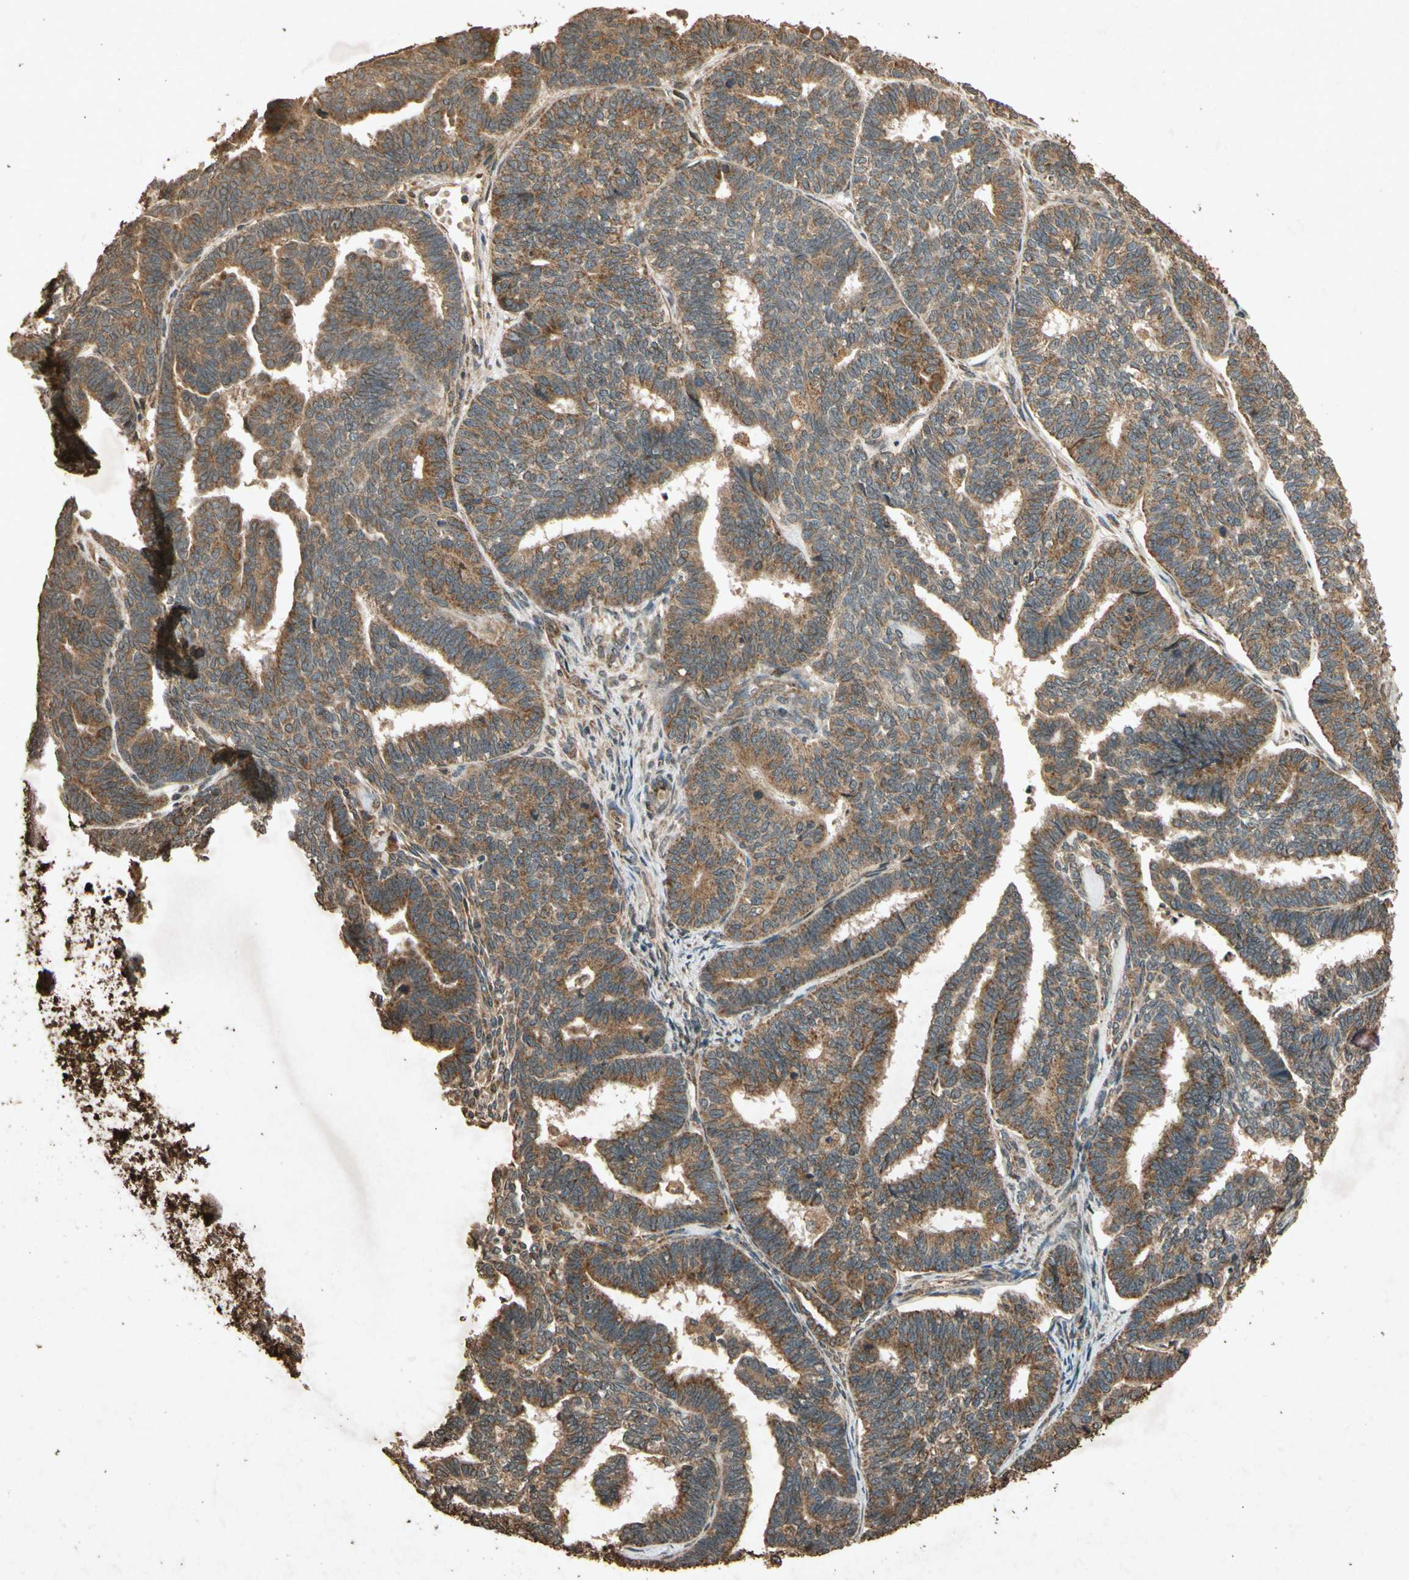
{"staining": {"intensity": "moderate", "quantity": ">75%", "location": "cytoplasmic/membranous"}, "tissue": "endometrial cancer", "cell_type": "Tumor cells", "image_type": "cancer", "snomed": [{"axis": "morphology", "description": "Adenocarcinoma, NOS"}, {"axis": "topography", "description": "Endometrium"}], "caption": "A photomicrograph of human adenocarcinoma (endometrial) stained for a protein reveals moderate cytoplasmic/membranous brown staining in tumor cells.", "gene": "TXN2", "patient": {"sex": "female", "age": 70}}